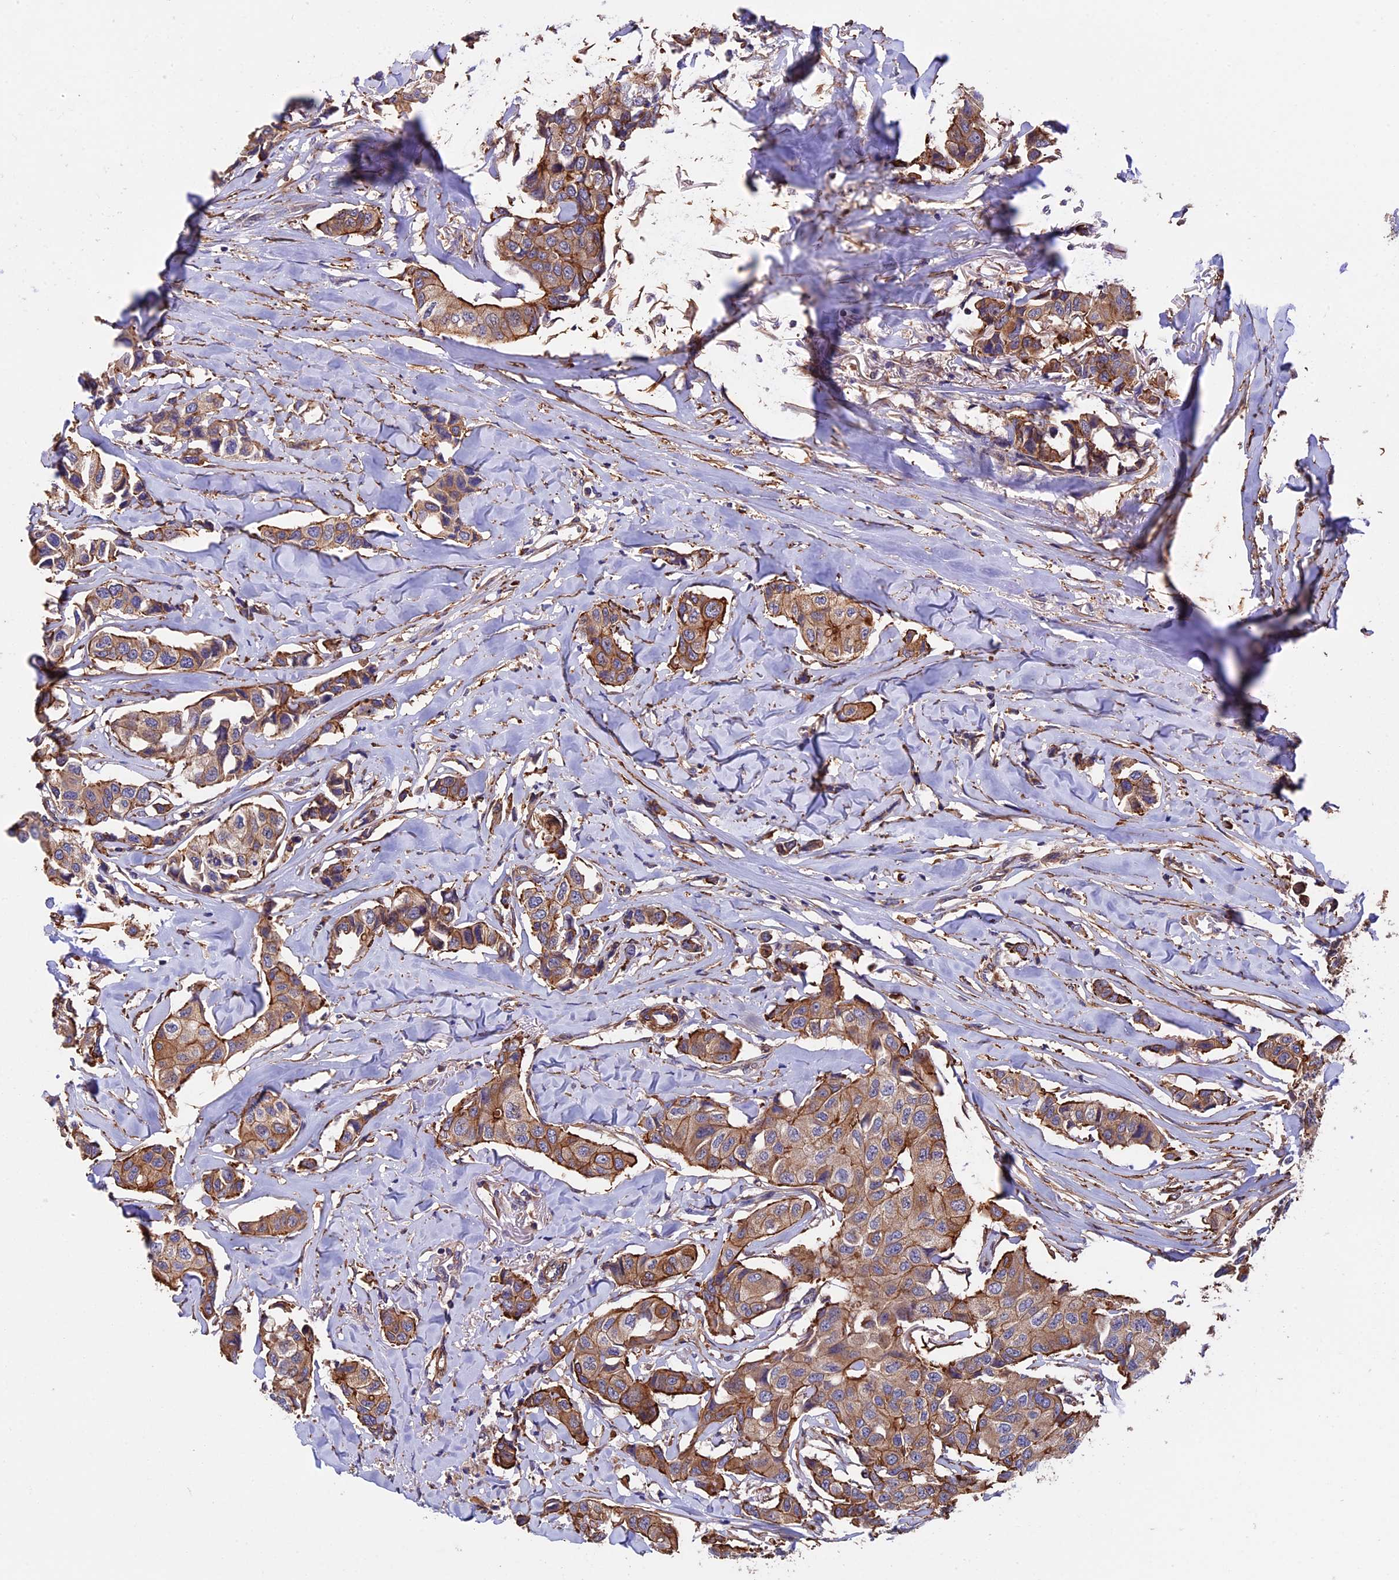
{"staining": {"intensity": "moderate", "quantity": ">75%", "location": "cytoplasmic/membranous"}, "tissue": "breast cancer", "cell_type": "Tumor cells", "image_type": "cancer", "snomed": [{"axis": "morphology", "description": "Duct carcinoma"}, {"axis": "topography", "description": "Breast"}], "caption": "Immunohistochemical staining of infiltrating ductal carcinoma (breast) displays moderate cytoplasmic/membranous protein positivity in about >75% of tumor cells. (Brightfield microscopy of DAB IHC at high magnification).", "gene": "SLC9A5", "patient": {"sex": "female", "age": 80}}